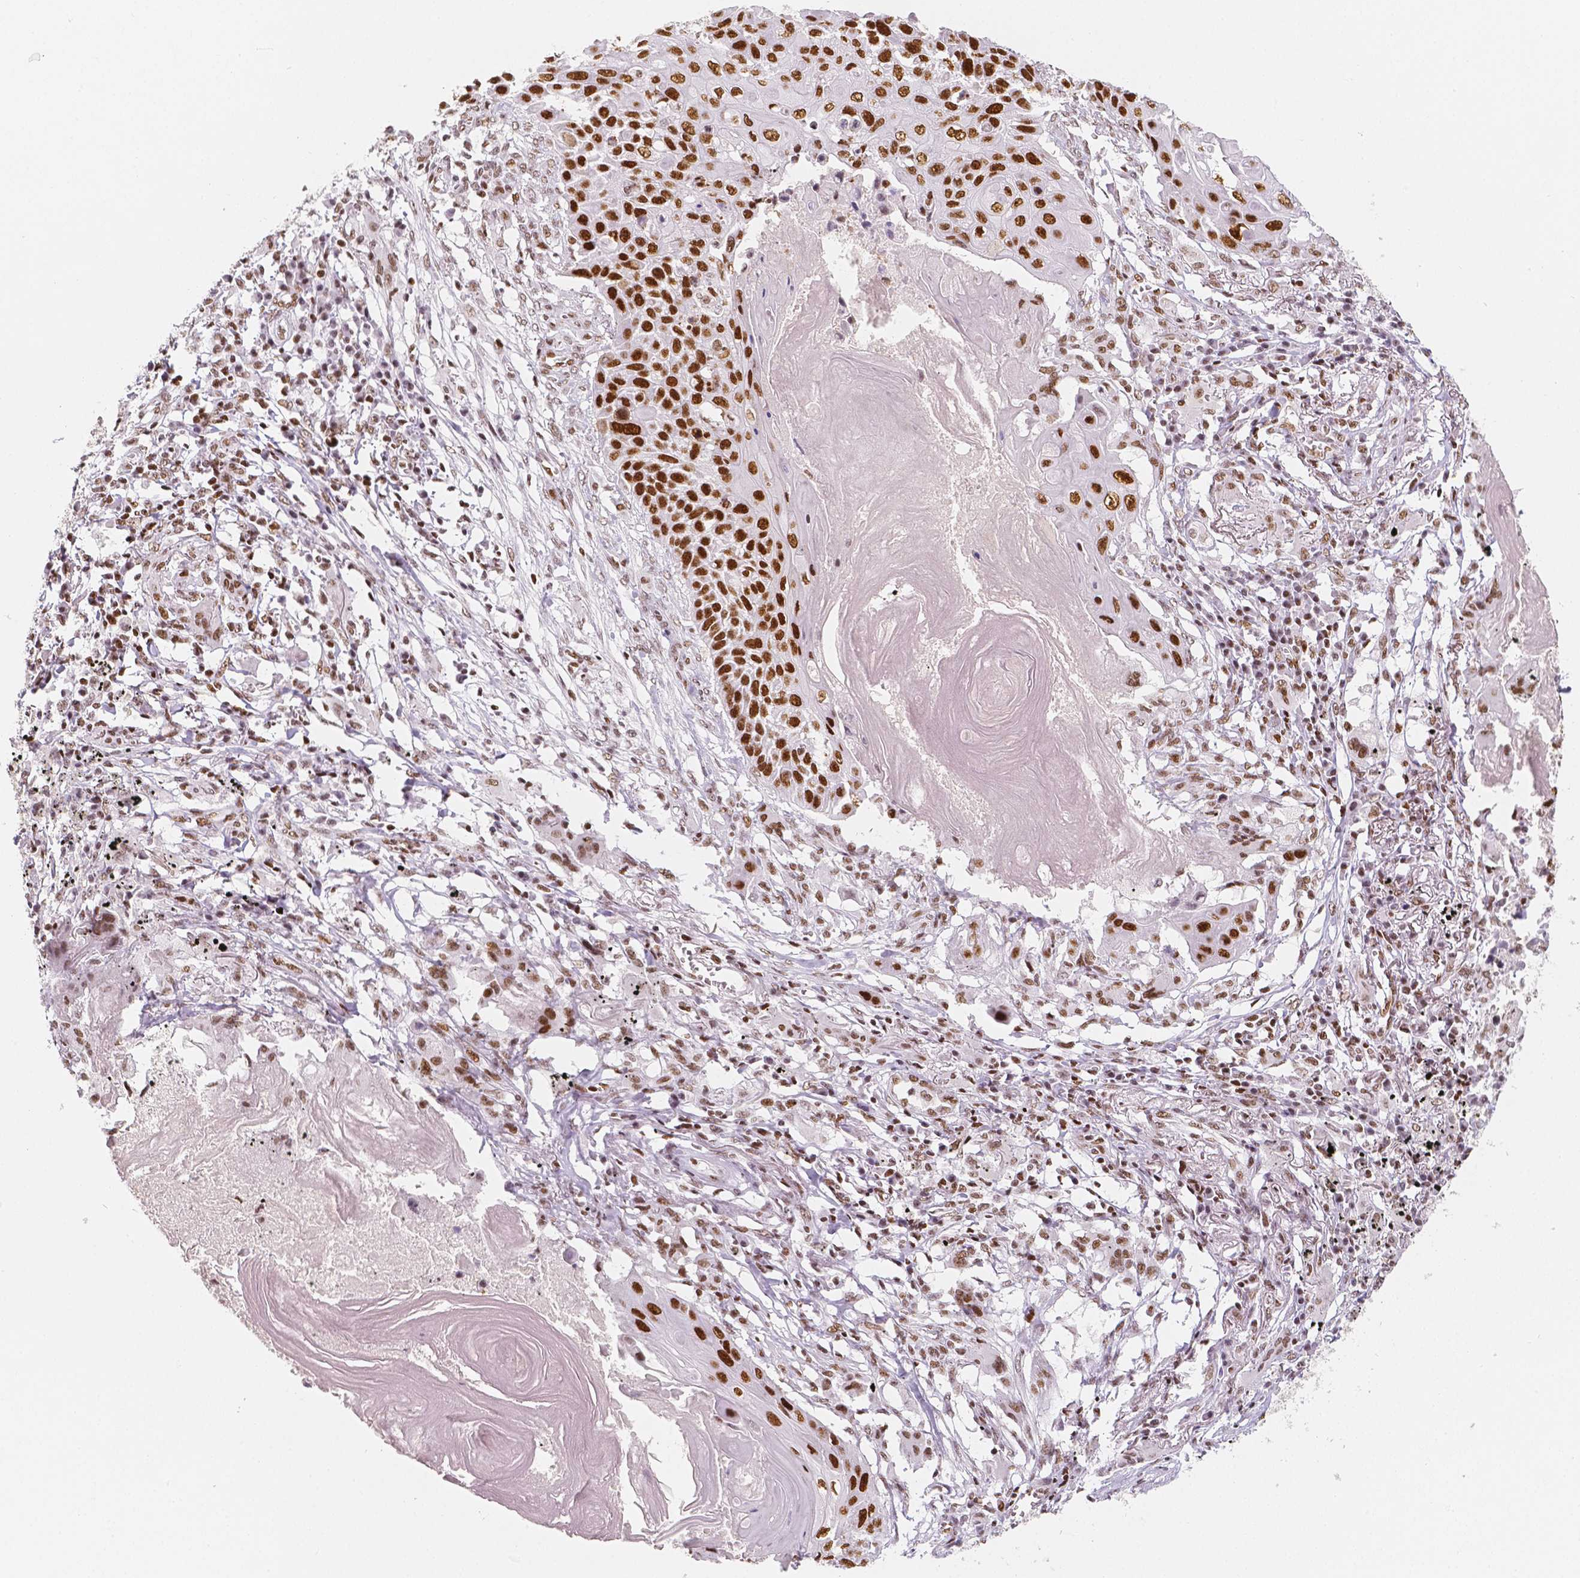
{"staining": {"intensity": "strong", "quantity": ">75%", "location": "nuclear"}, "tissue": "lung cancer", "cell_type": "Tumor cells", "image_type": "cancer", "snomed": [{"axis": "morphology", "description": "Squamous cell carcinoma, NOS"}, {"axis": "topography", "description": "Lung"}], "caption": "Immunohistochemical staining of lung cancer (squamous cell carcinoma) exhibits high levels of strong nuclear protein expression in approximately >75% of tumor cells. Using DAB (brown) and hematoxylin (blue) stains, captured at high magnification using brightfield microscopy.", "gene": "HDAC1", "patient": {"sex": "male", "age": 78}}